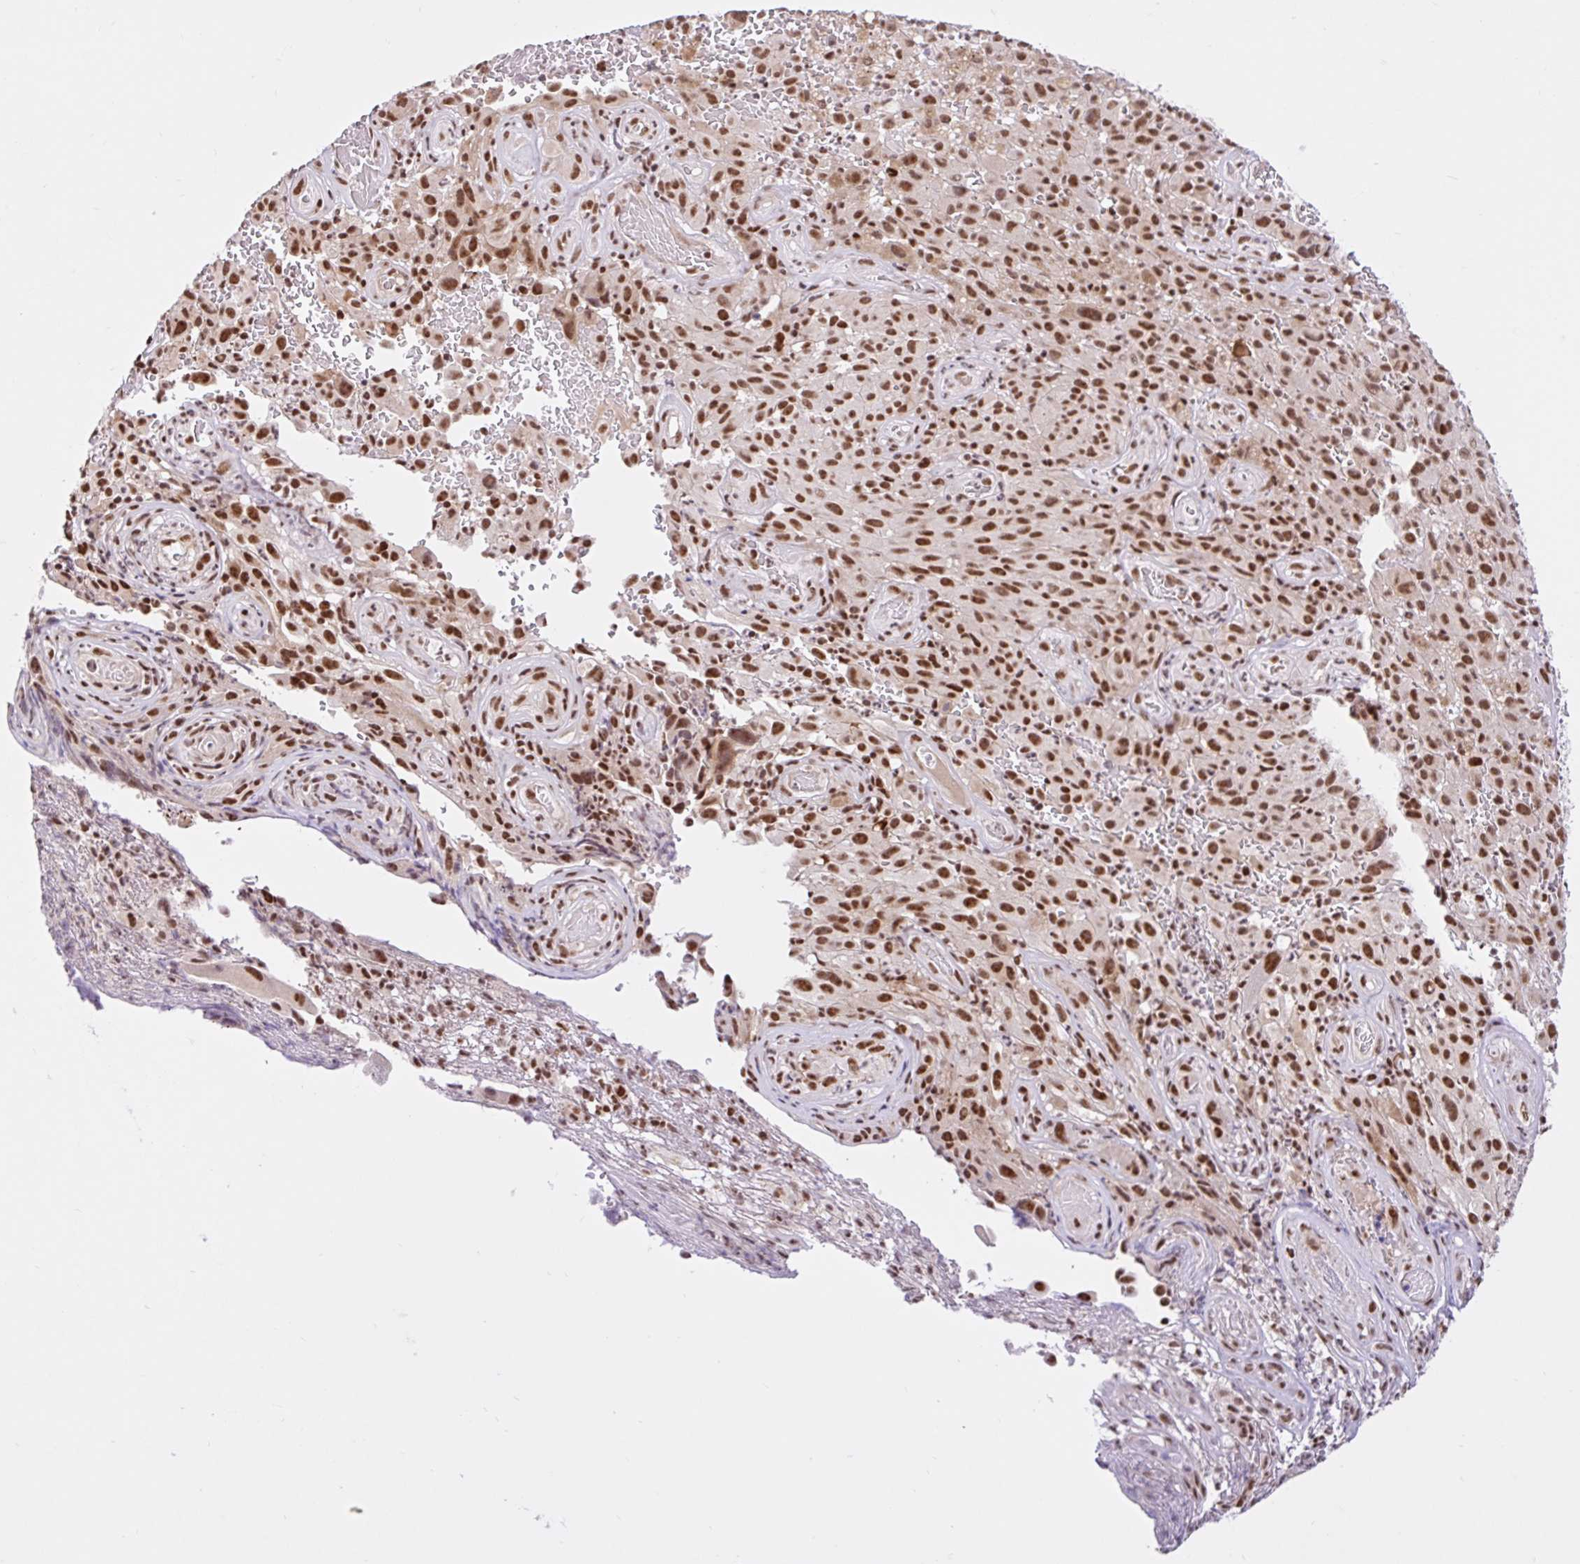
{"staining": {"intensity": "moderate", "quantity": ">75%", "location": "nuclear"}, "tissue": "melanoma", "cell_type": "Tumor cells", "image_type": "cancer", "snomed": [{"axis": "morphology", "description": "Malignant melanoma, NOS"}, {"axis": "topography", "description": "Skin"}], "caption": "DAB immunohistochemical staining of melanoma shows moderate nuclear protein positivity in approximately >75% of tumor cells.", "gene": "CCDC12", "patient": {"sex": "female", "age": 82}}